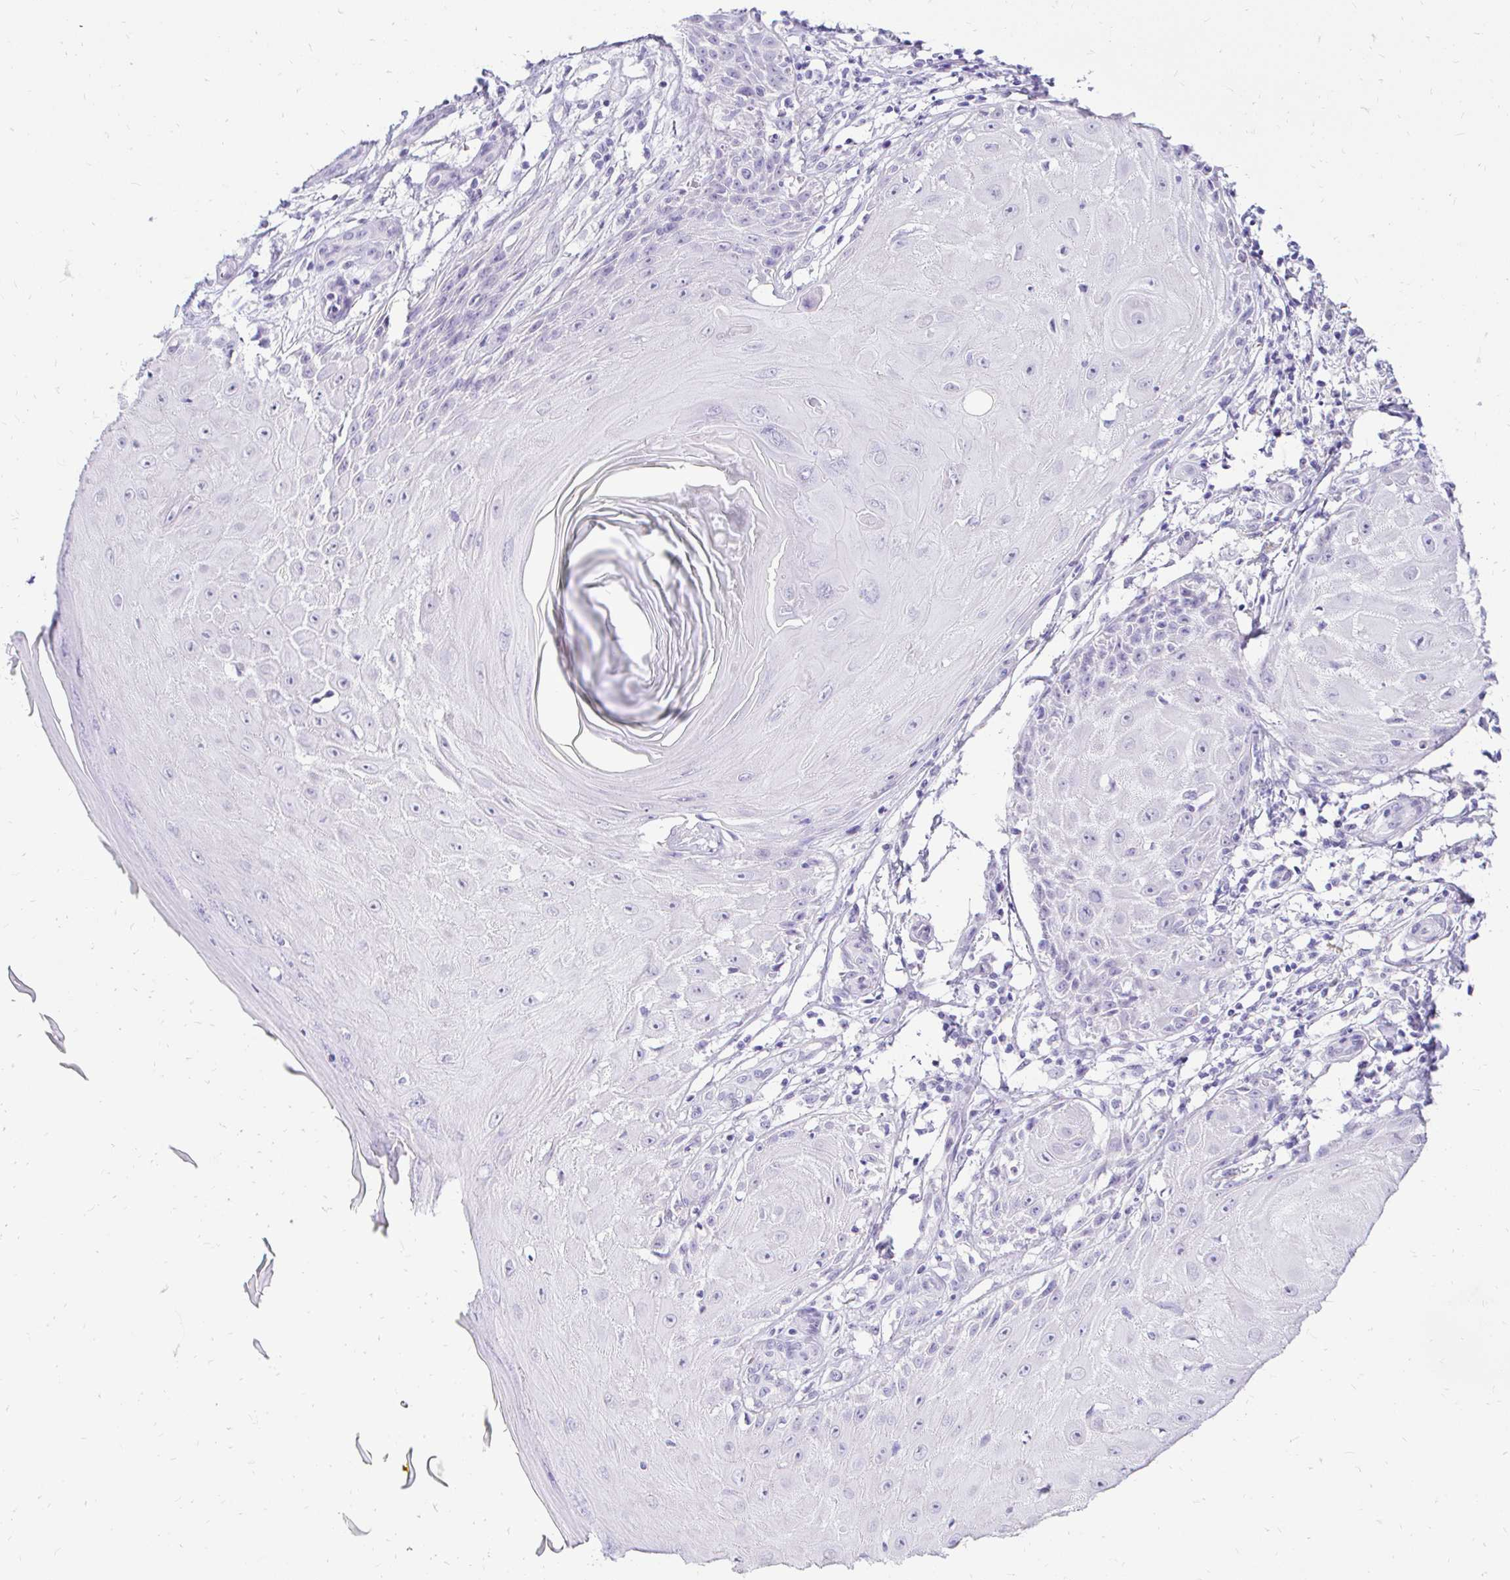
{"staining": {"intensity": "negative", "quantity": "none", "location": "none"}, "tissue": "skin cancer", "cell_type": "Tumor cells", "image_type": "cancer", "snomed": [{"axis": "morphology", "description": "Squamous cell carcinoma, NOS"}, {"axis": "topography", "description": "Skin"}], "caption": "Immunohistochemistry (IHC) of human skin cancer (squamous cell carcinoma) reveals no expression in tumor cells. (DAB (3,3'-diaminobenzidine) immunohistochemistry (IHC), high magnification).", "gene": "FATE1", "patient": {"sex": "female", "age": 77}}